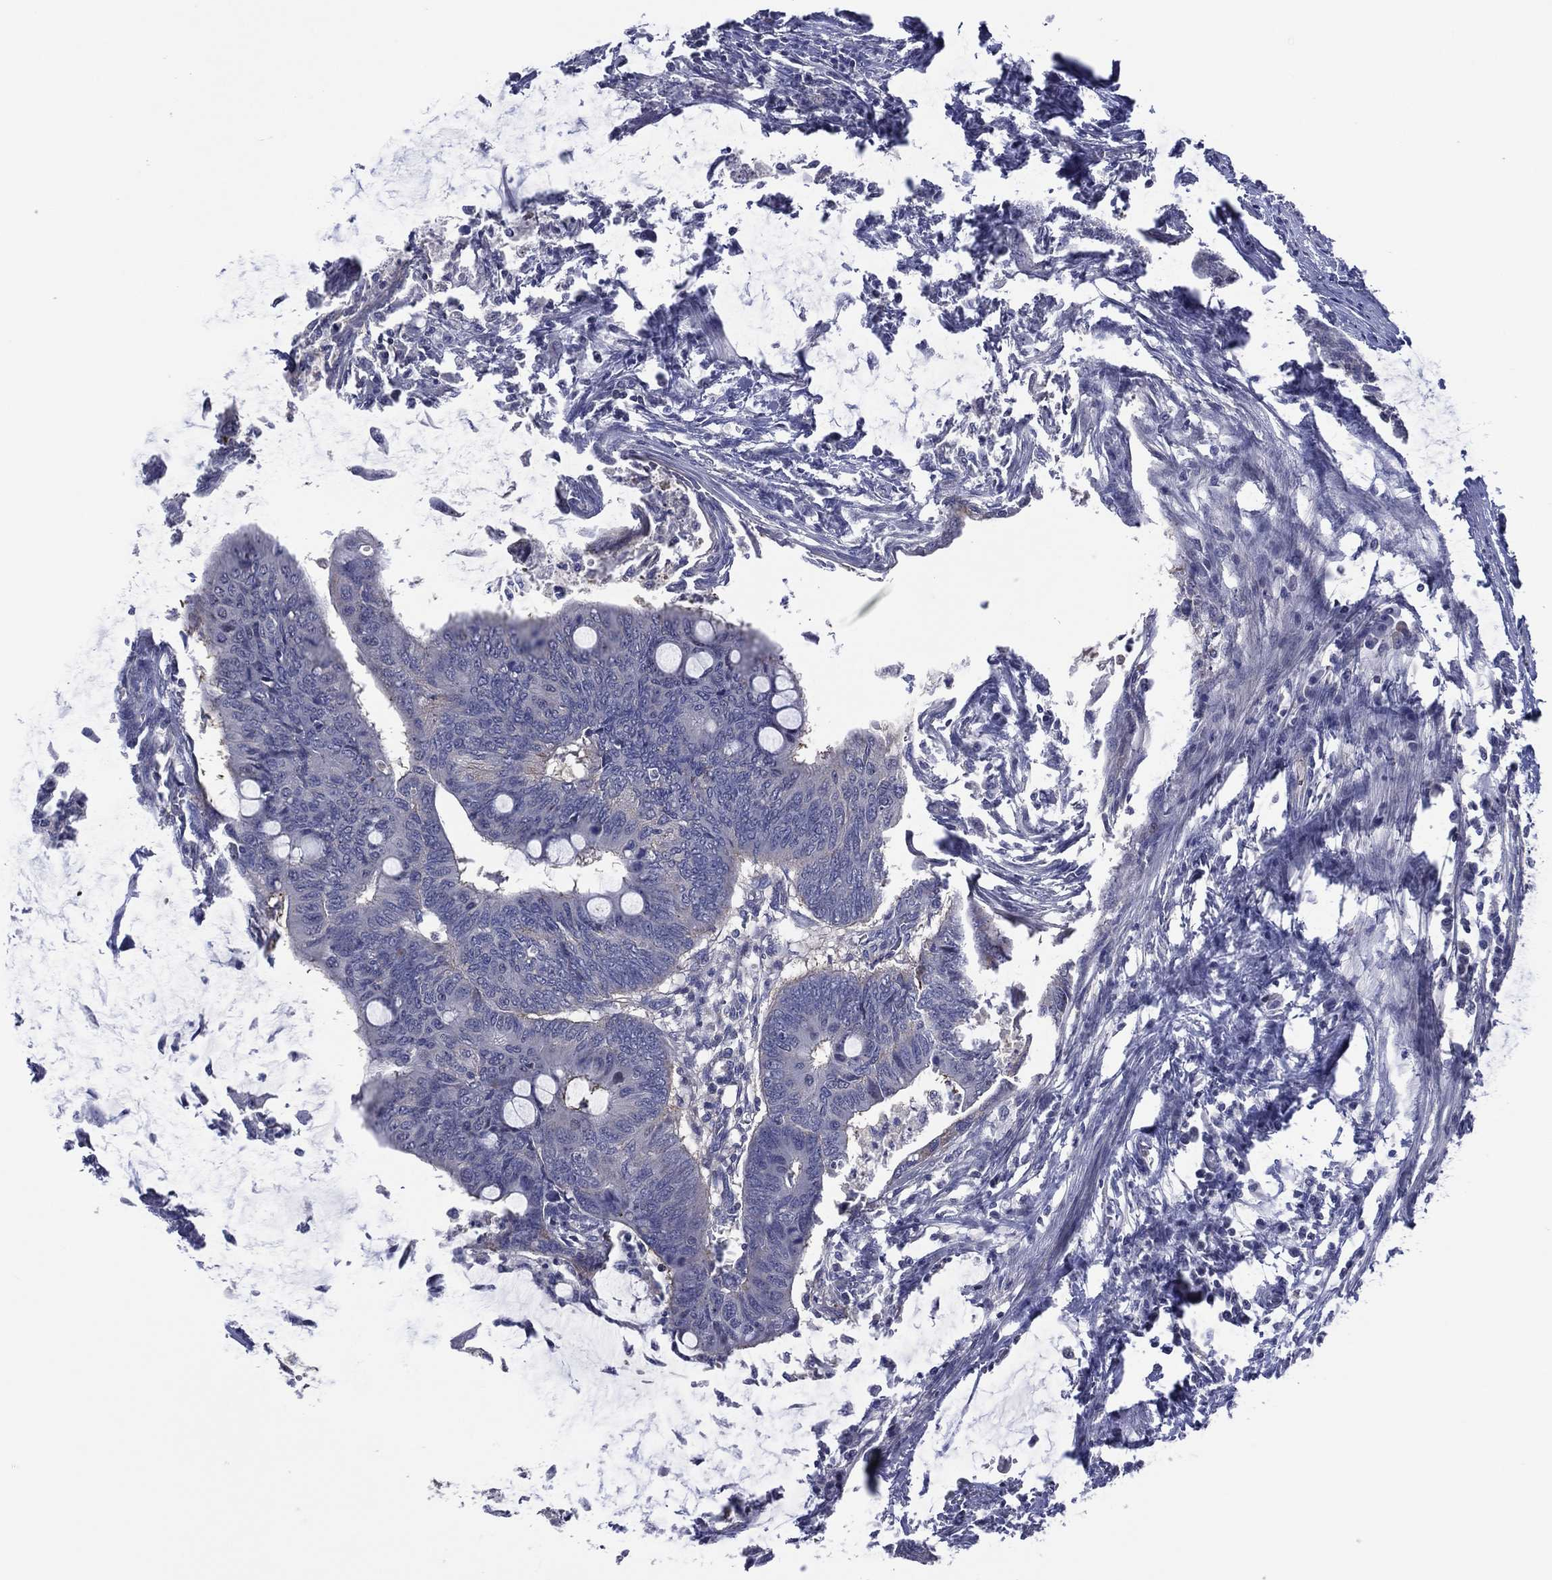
{"staining": {"intensity": "negative", "quantity": "none", "location": "none"}, "tissue": "colorectal cancer", "cell_type": "Tumor cells", "image_type": "cancer", "snomed": [{"axis": "morphology", "description": "Normal tissue, NOS"}, {"axis": "morphology", "description": "Adenocarcinoma, NOS"}, {"axis": "topography", "description": "Rectum"}, {"axis": "topography", "description": "Peripheral nerve tissue"}], "caption": "Tumor cells are negative for brown protein staining in colorectal cancer (adenocarcinoma).", "gene": "TRIM31", "patient": {"sex": "male", "age": 92}}